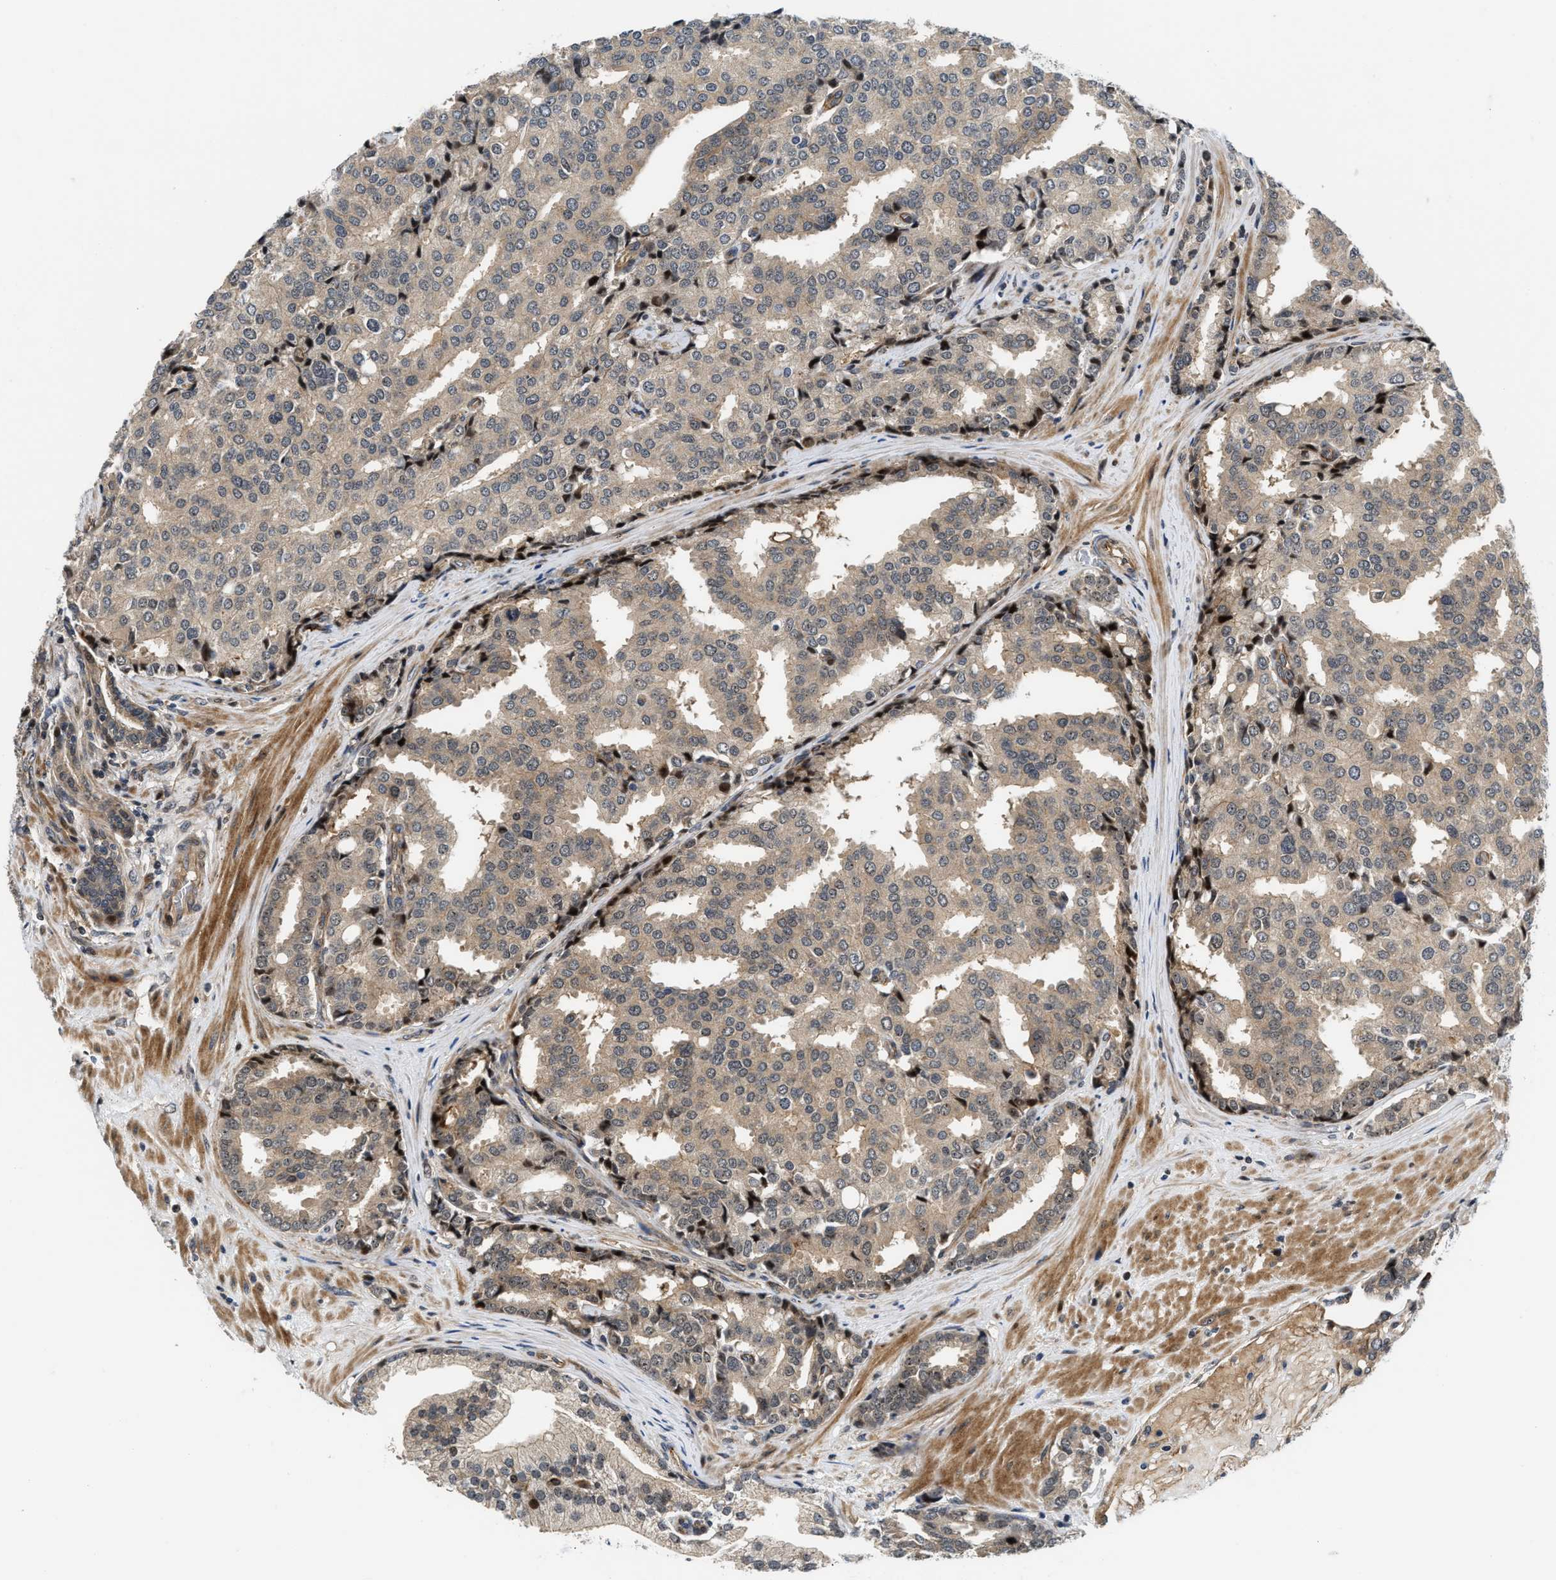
{"staining": {"intensity": "weak", "quantity": "25%-75%", "location": "cytoplasmic/membranous"}, "tissue": "prostate cancer", "cell_type": "Tumor cells", "image_type": "cancer", "snomed": [{"axis": "morphology", "description": "Adenocarcinoma, High grade"}, {"axis": "topography", "description": "Prostate"}], "caption": "Prostate cancer stained with a protein marker shows weak staining in tumor cells.", "gene": "ALDH3A2", "patient": {"sex": "male", "age": 50}}